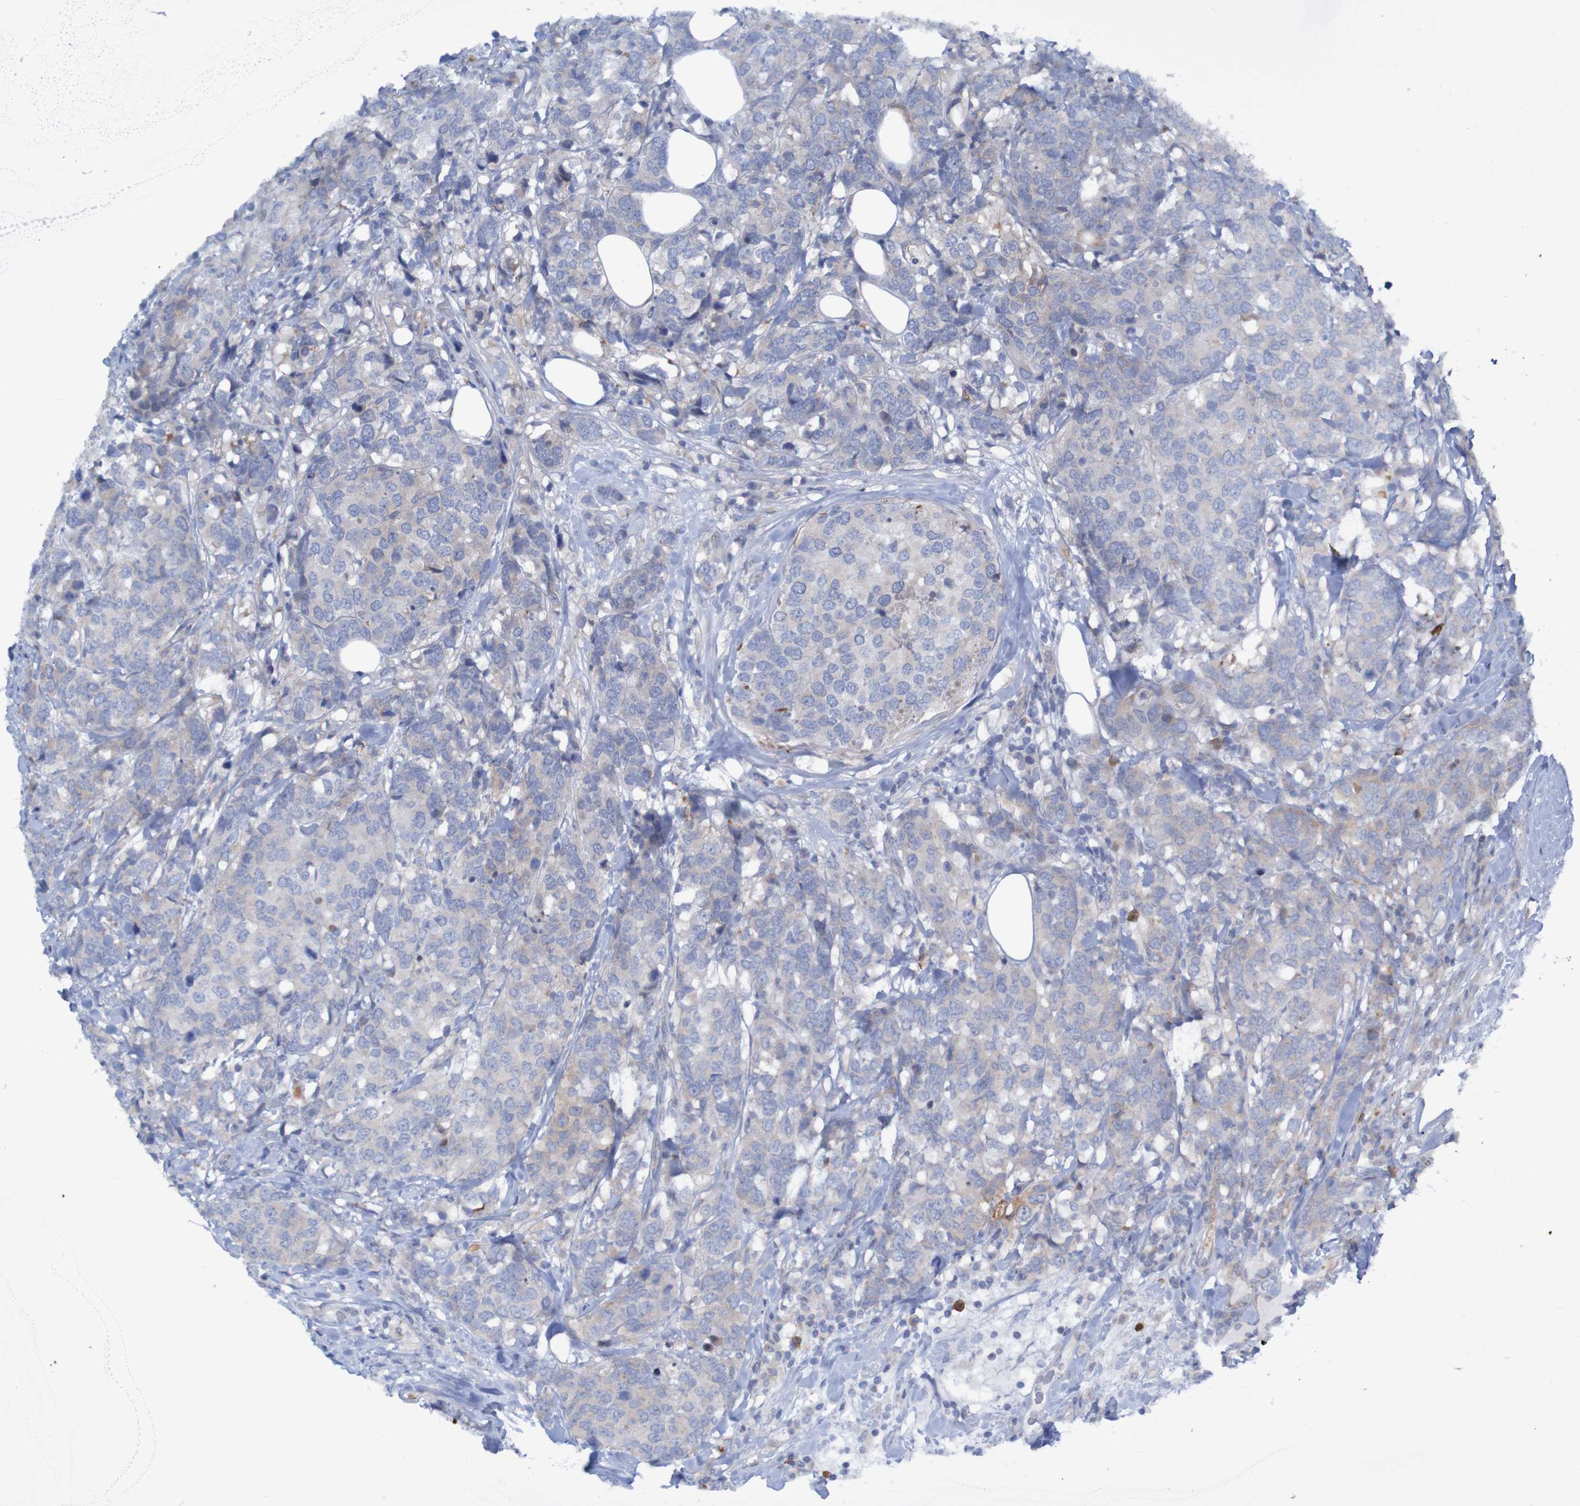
{"staining": {"intensity": "moderate", "quantity": "<25%", "location": "cytoplasmic/membranous"}, "tissue": "breast cancer", "cell_type": "Tumor cells", "image_type": "cancer", "snomed": [{"axis": "morphology", "description": "Lobular carcinoma"}, {"axis": "topography", "description": "Breast"}], "caption": "A brown stain shows moderate cytoplasmic/membranous staining of a protein in breast cancer (lobular carcinoma) tumor cells.", "gene": "ANGPT4", "patient": {"sex": "female", "age": 59}}